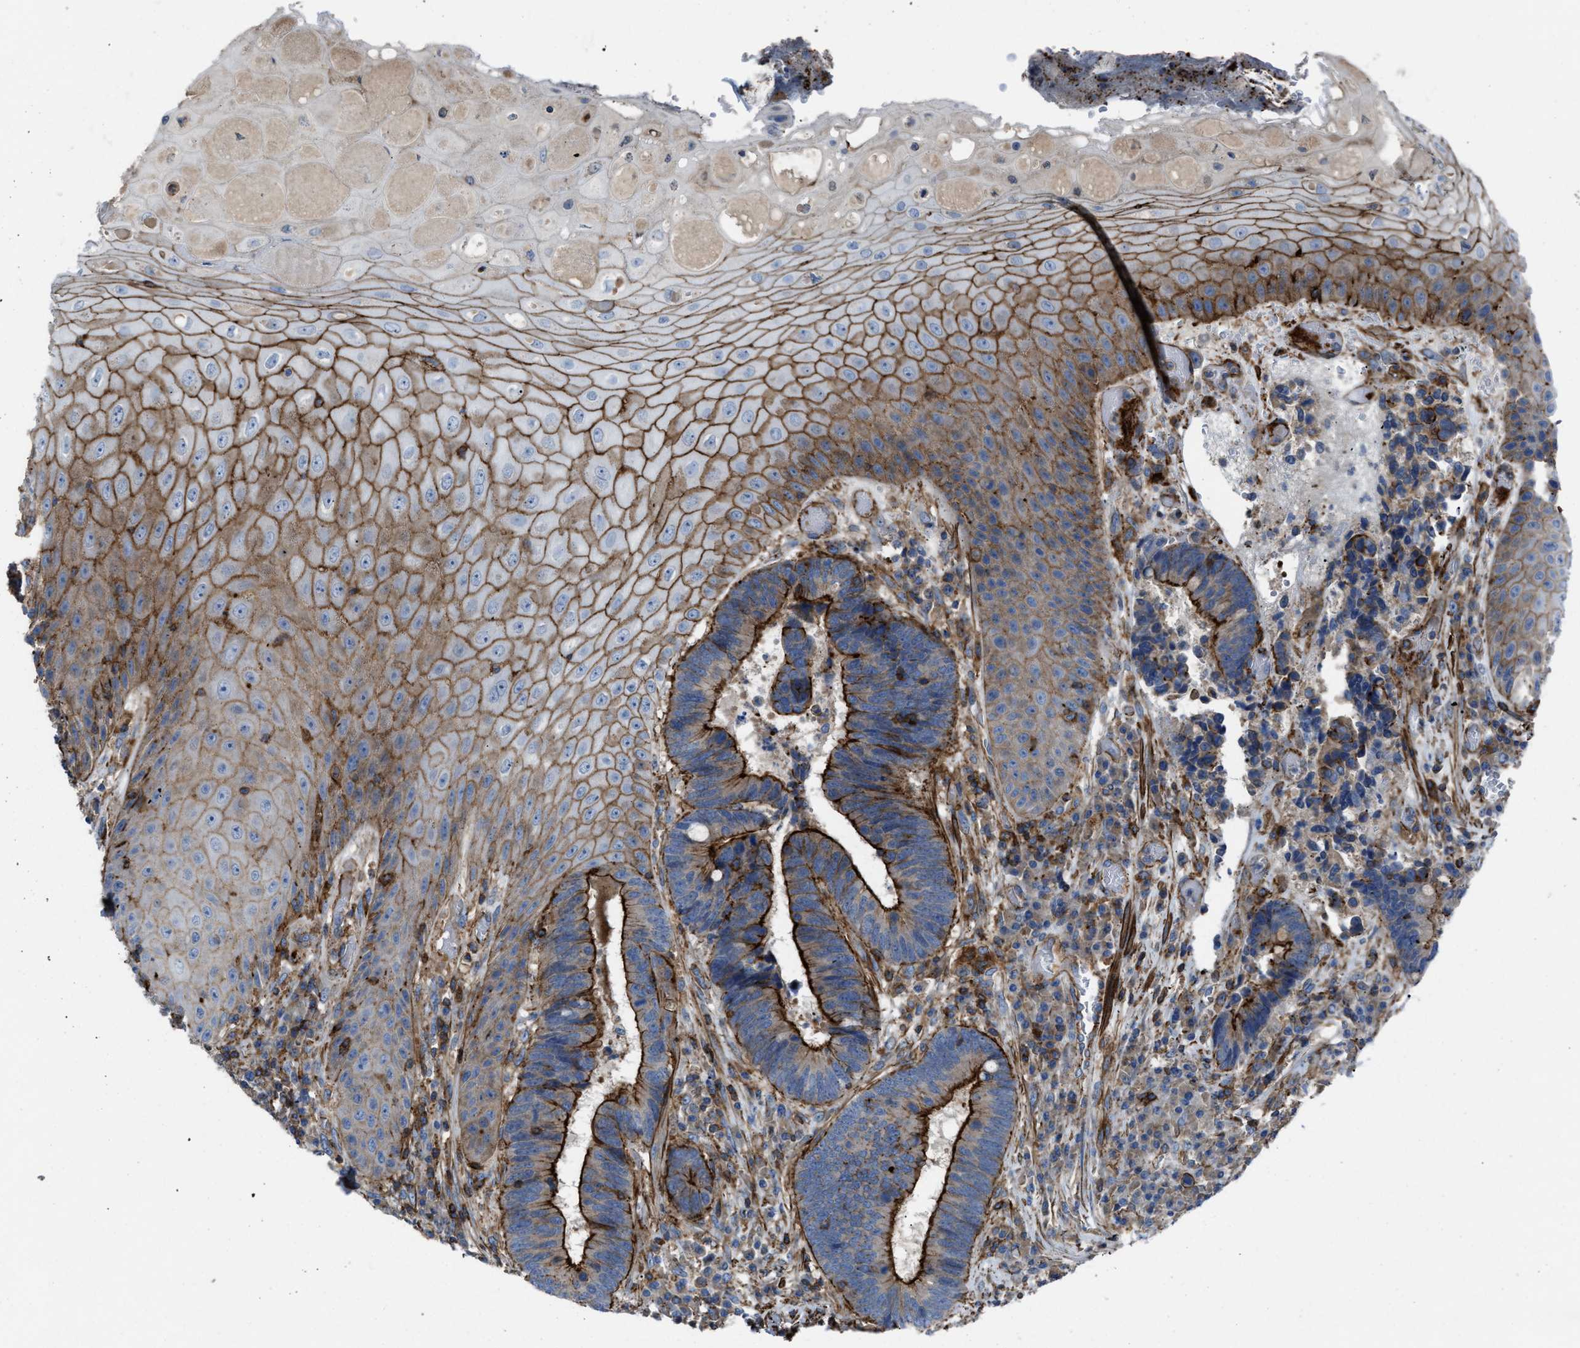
{"staining": {"intensity": "strong", "quantity": ">75%", "location": "cytoplasmic/membranous"}, "tissue": "colorectal cancer", "cell_type": "Tumor cells", "image_type": "cancer", "snomed": [{"axis": "morphology", "description": "Adenocarcinoma, NOS"}, {"axis": "topography", "description": "Rectum"}, {"axis": "topography", "description": "Anal"}], "caption": "Immunohistochemistry (IHC) photomicrograph of human colorectal cancer (adenocarcinoma) stained for a protein (brown), which demonstrates high levels of strong cytoplasmic/membranous positivity in approximately >75% of tumor cells.", "gene": "AGPAT2", "patient": {"sex": "female", "age": 89}}